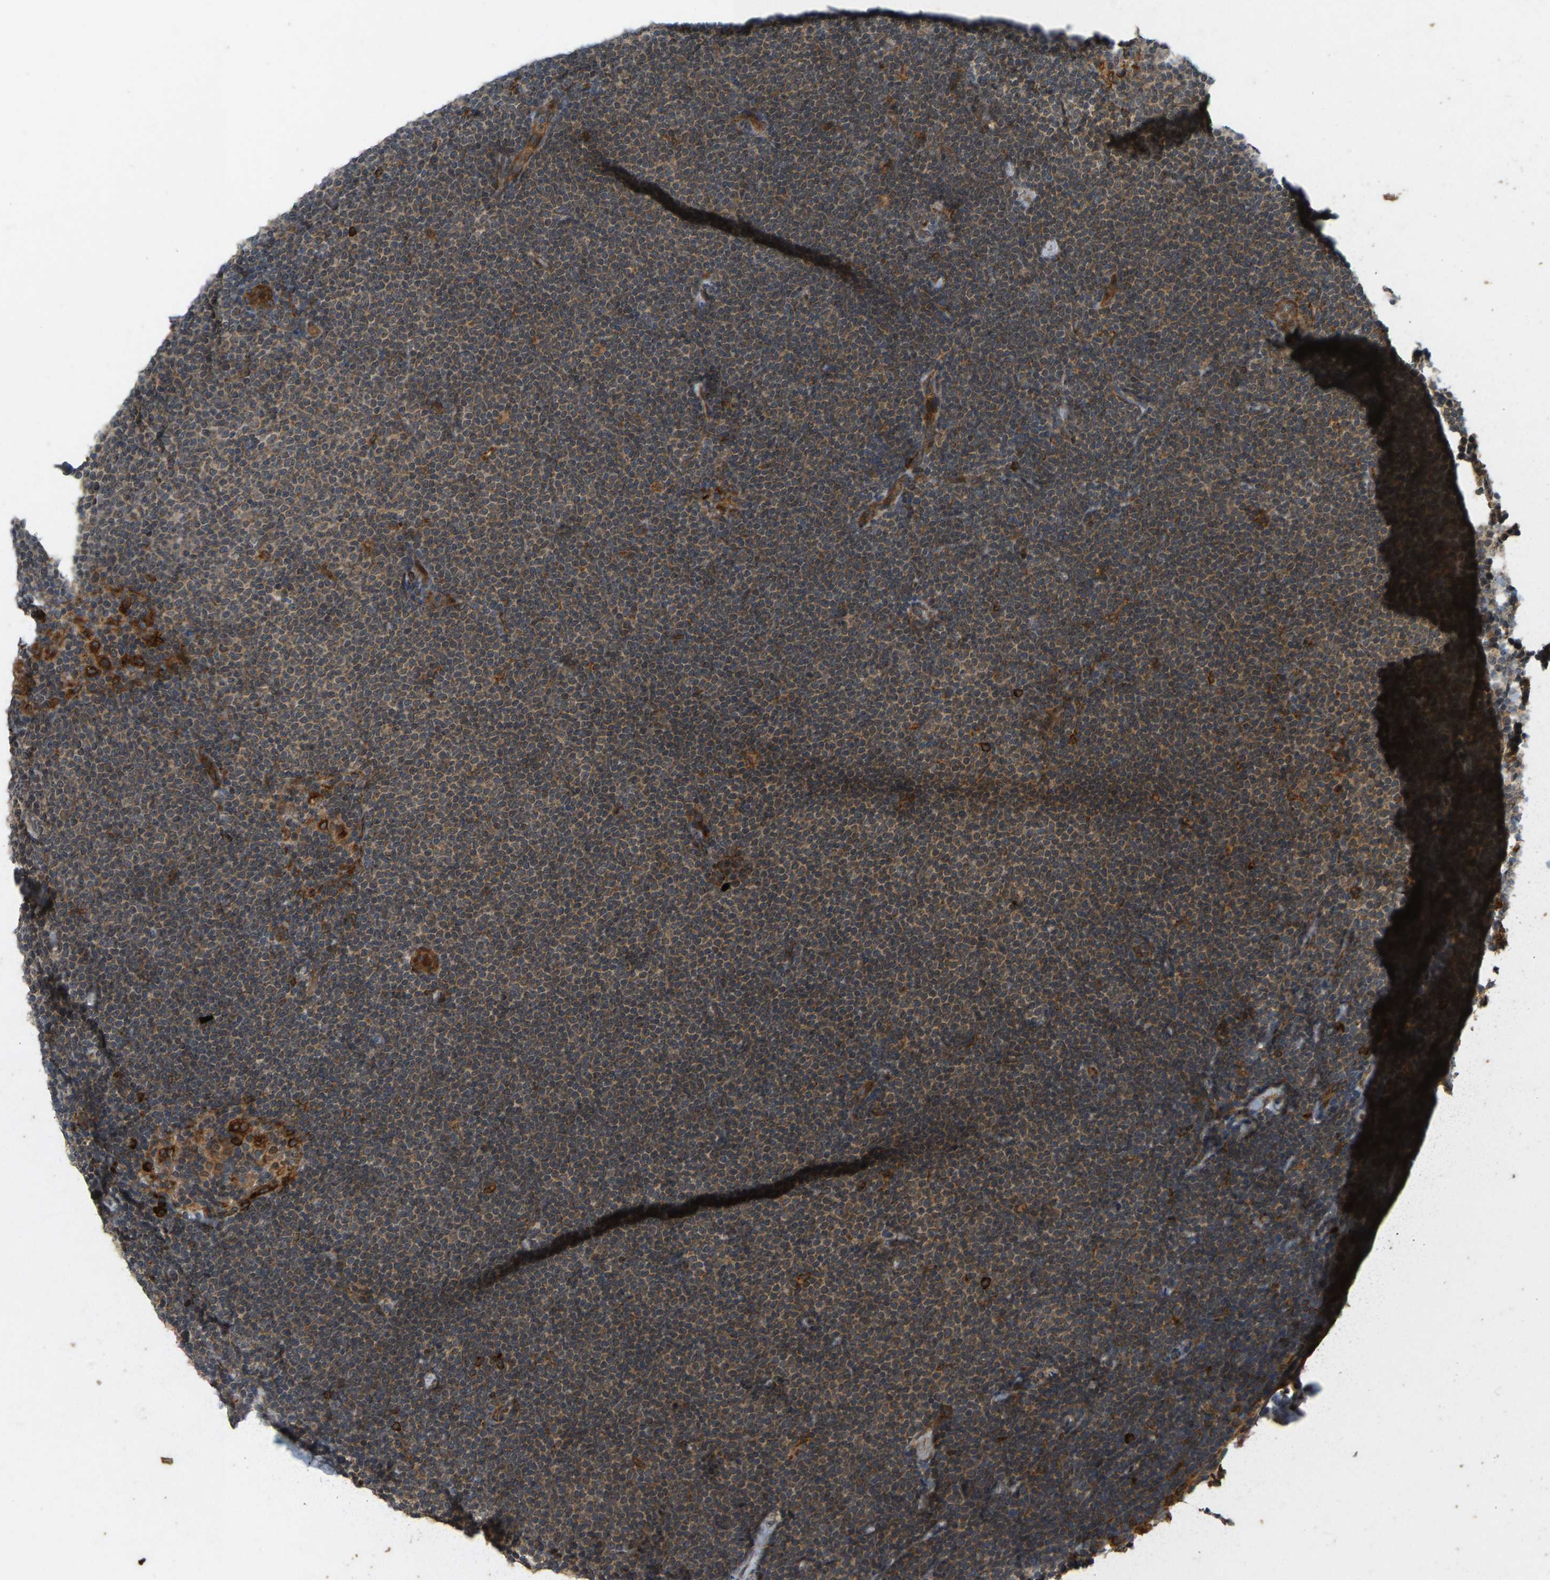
{"staining": {"intensity": "moderate", "quantity": ">75%", "location": "cytoplasmic/membranous"}, "tissue": "lymphoma", "cell_type": "Tumor cells", "image_type": "cancer", "snomed": [{"axis": "morphology", "description": "Malignant lymphoma, non-Hodgkin's type, Low grade"}, {"axis": "topography", "description": "Lymph node"}], "caption": "A photomicrograph showing moderate cytoplasmic/membranous expression in approximately >75% of tumor cells in malignant lymphoma, non-Hodgkin's type (low-grade), as visualized by brown immunohistochemical staining.", "gene": "RPN2", "patient": {"sex": "female", "age": 53}}